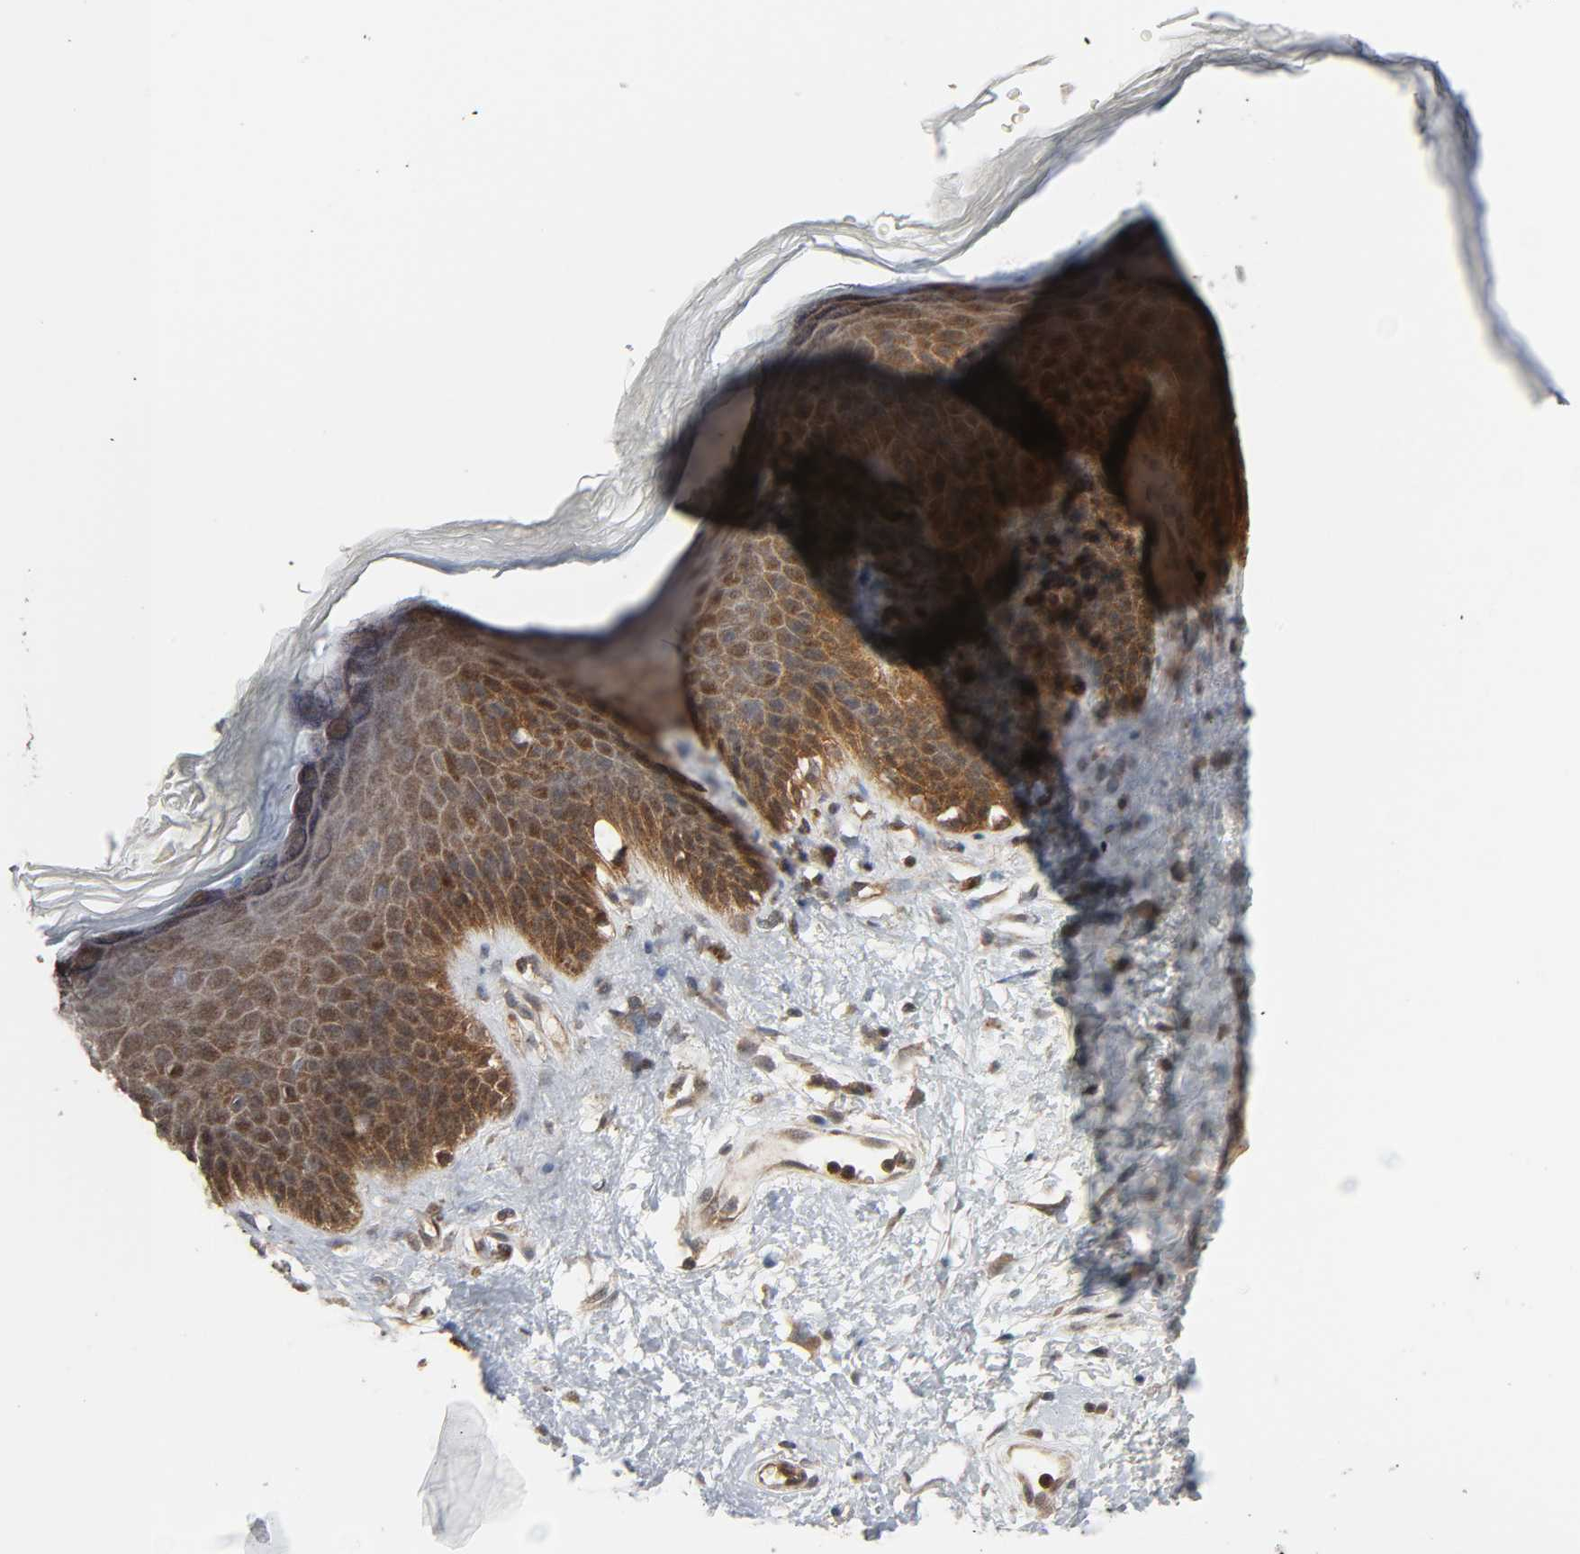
{"staining": {"intensity": "moderate", "quantity": ">75%", "location": "cytoplasmic/membranous,nuclear"}, "tissue": "skin", "cell_type": "Epidermal cells", "image_type": "normal", "snomed": [{"axis": "morphology", "description": "Normal tissue, NOS"}, {"axis": "topography", "description": "Anal"}], "caption": "Moderate cytoplasmic/membranous,nuclear positivity is identified in approximately >75% of epidermal cells in unremarkable skin. (DAB IHC, brown staining for protein, blue staining for nuclei).", "gene": "GSK3A", "patient": {"sex": "female", "age": 46}}